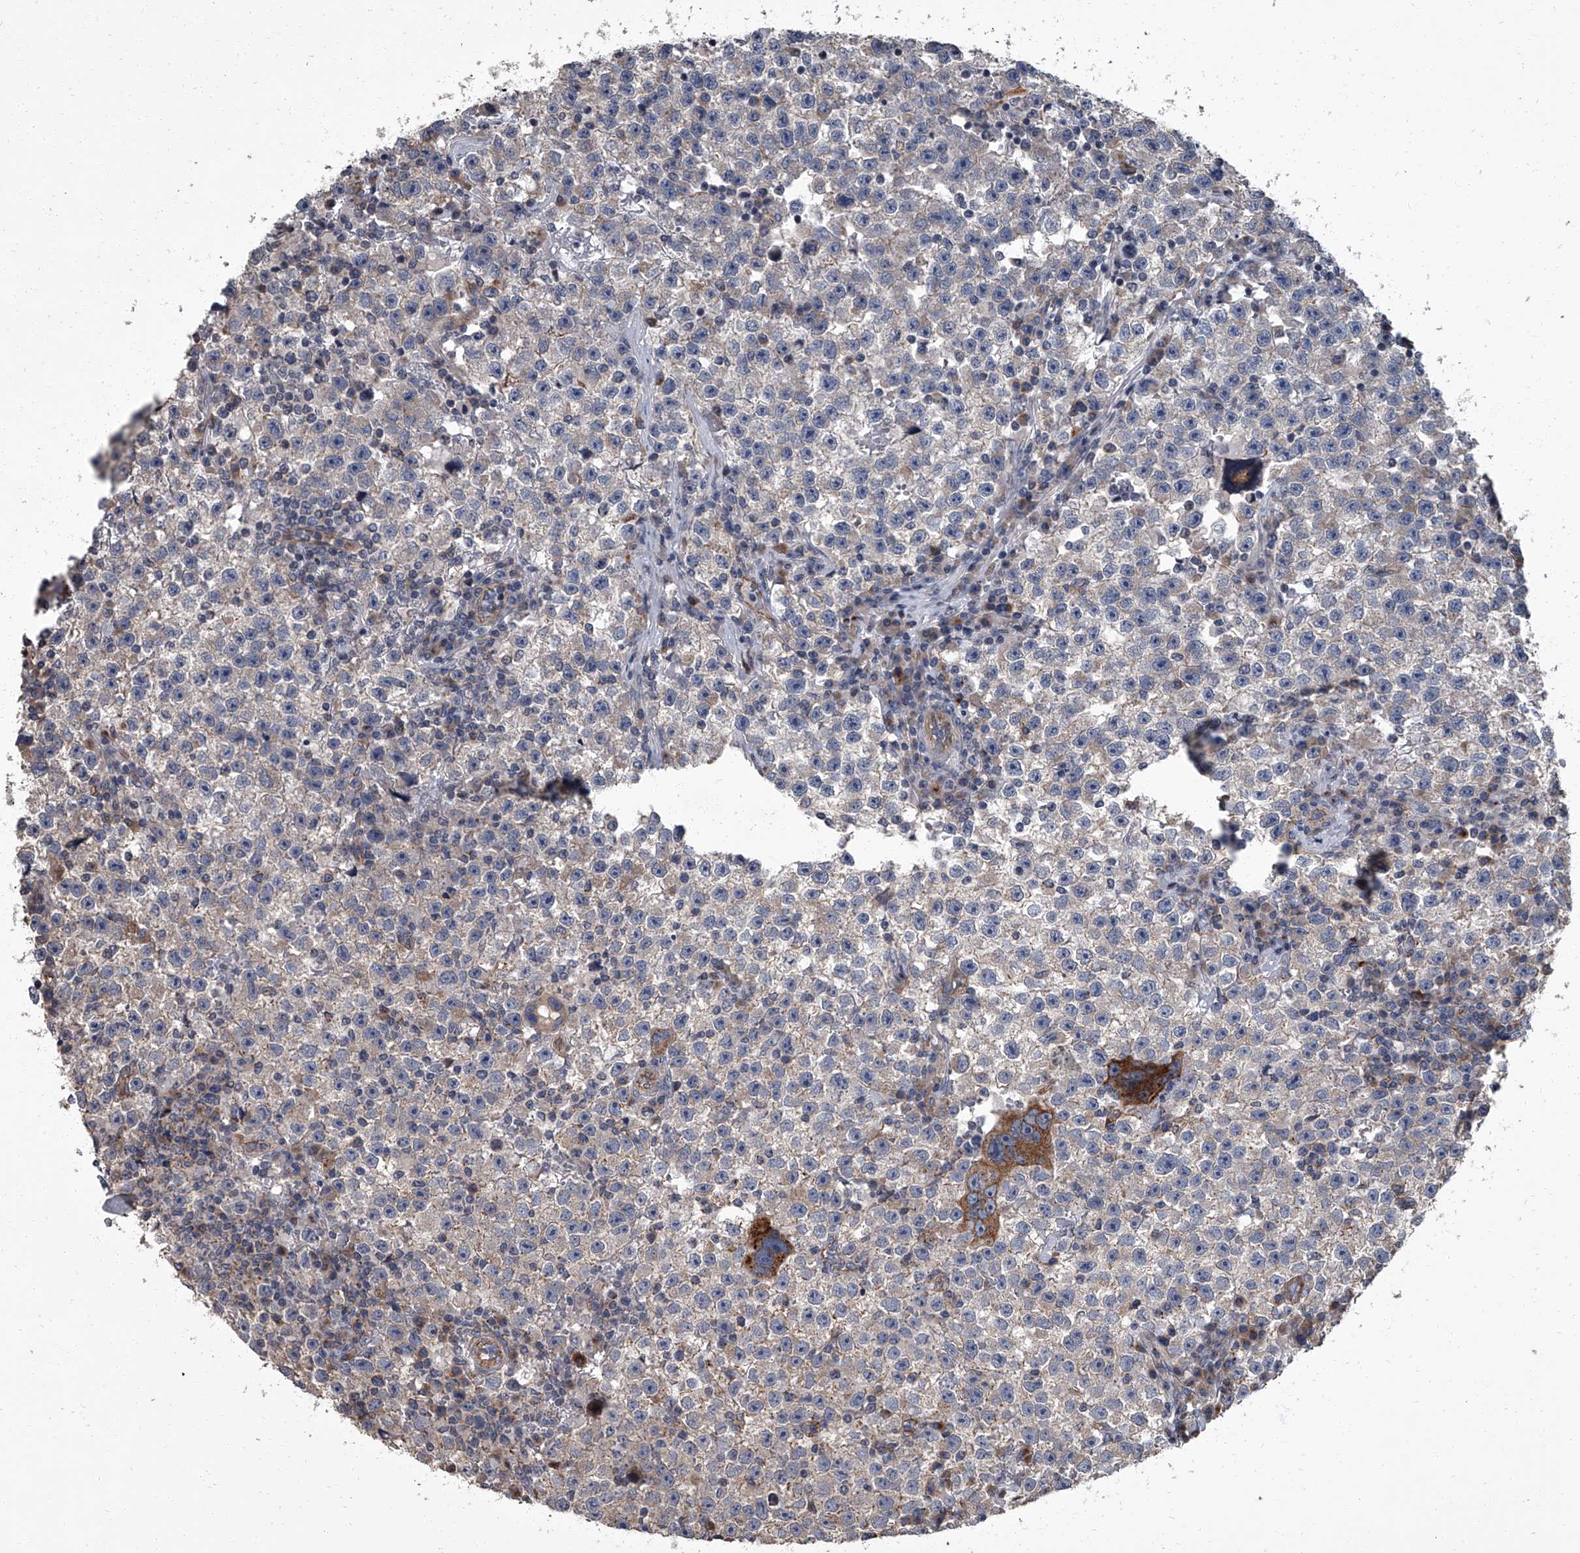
{"staining": {"intensity": "moderate", "quantity": "<25%", "location": "cytoplasmic/membranous"}, "tissue": "testis cancer", "cell_type": "Tumor cells", "image_type": "cancer", "snomed": [{"axis": "morphology", "description": "Seminoma, NOS"}, {"axis": "topography", "description": "Testis"}], "caption": "Protein analysis of testis cancer (seminoma) tissue demonstrates moderate cytoplasmic/membranous positivity in about <25% of tumor cells.", "gene": "SIRT4", "patient": {"sex": "male", "age": 22}}